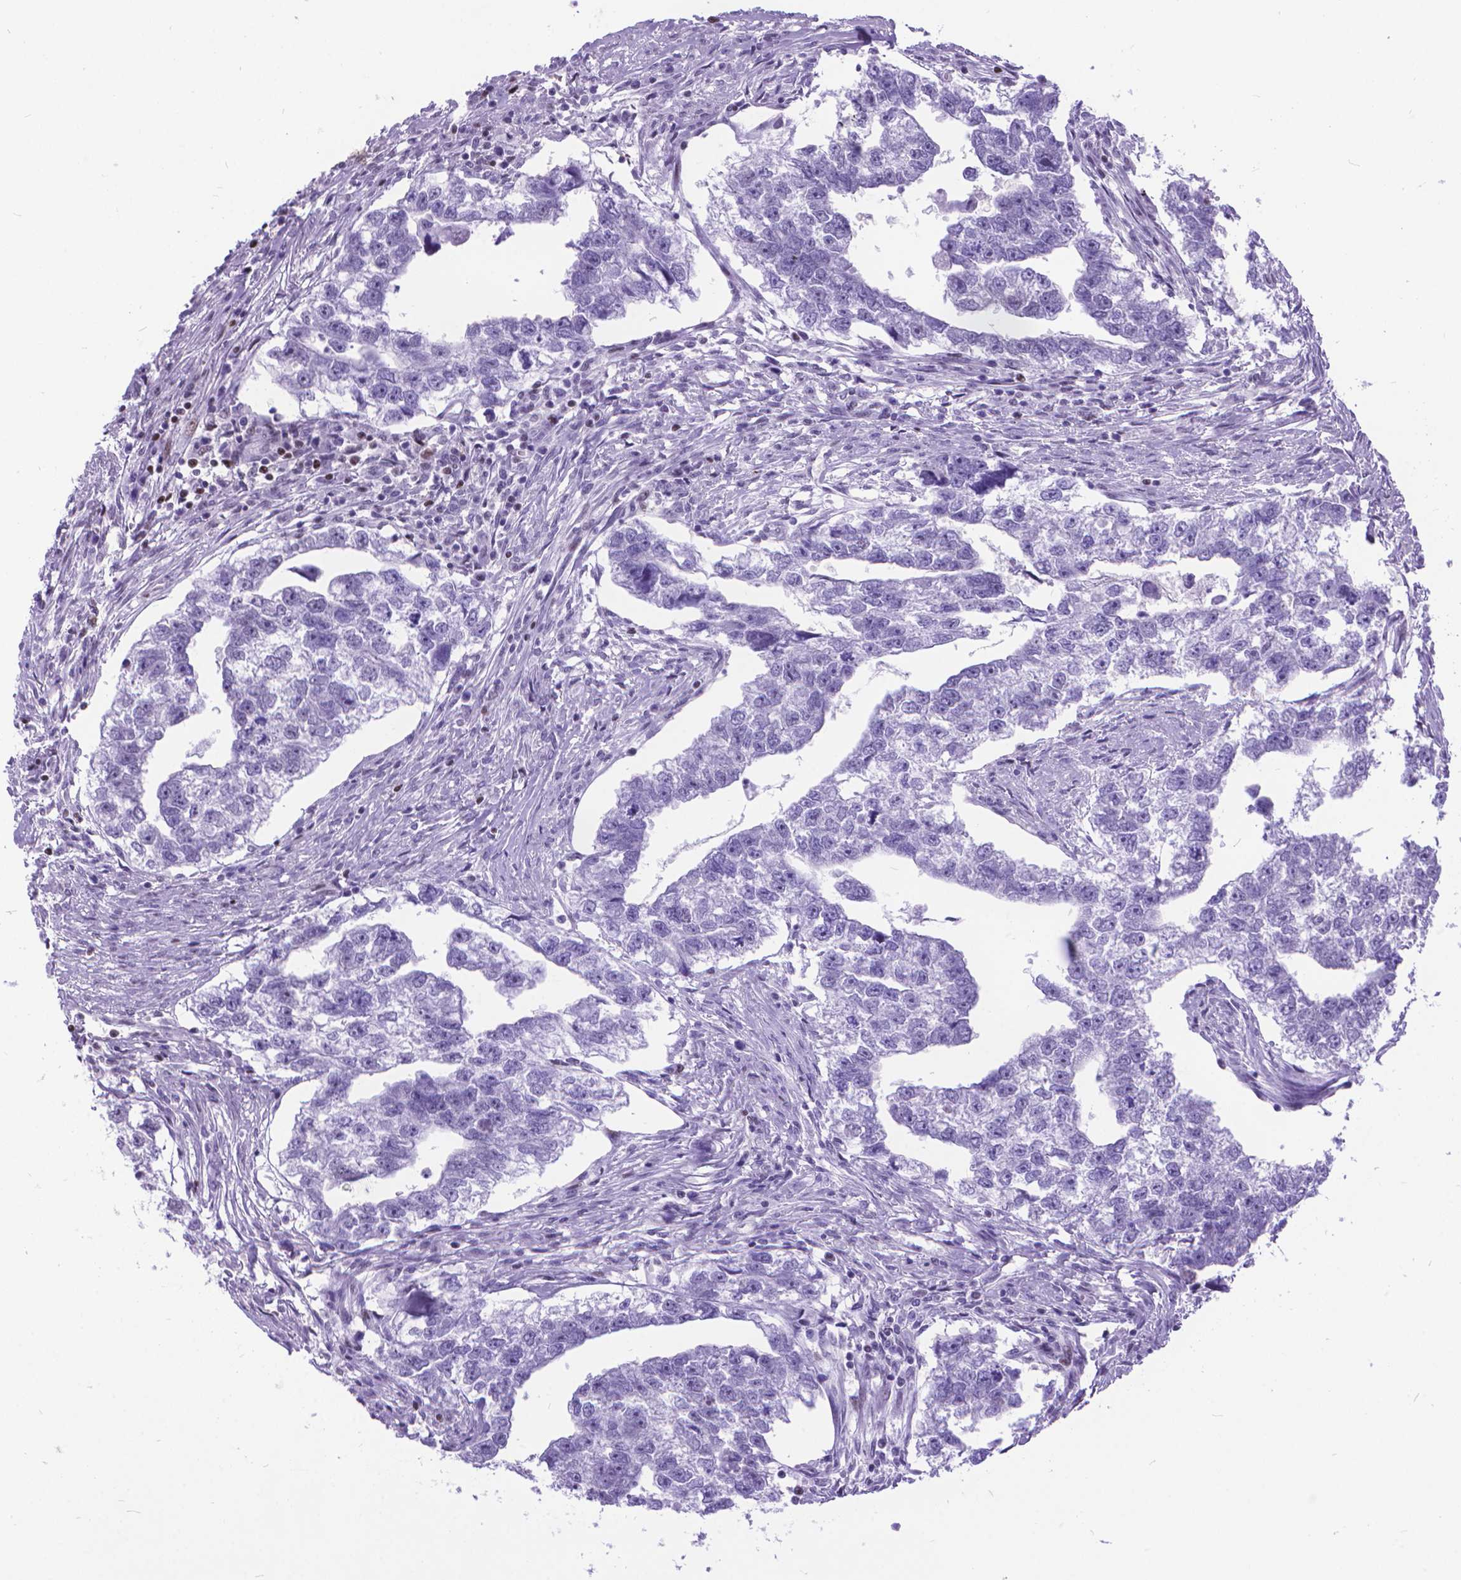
{"staining": {"intensity": "negative", "quantity": "none", "location": "none"}, "tissue": "testis cancer", "cell_type": "Tumor cells", "image_type": "cancer", "snomed": [{"axis": "morphology", "description": "Carcinoma, Embryonal, NOS"}, {"axis": "morphology", "description": "Teratoma, malignant, NOS"}, {"axis": "topography", "description": "Testis"}], "caption": "IHC histopathology image of human testis cancer stained for a protein (brown), which demonstrates no expression in tumor cells.", "gene": "POLE4", "patient": {"sex": "male", "age": 44}}